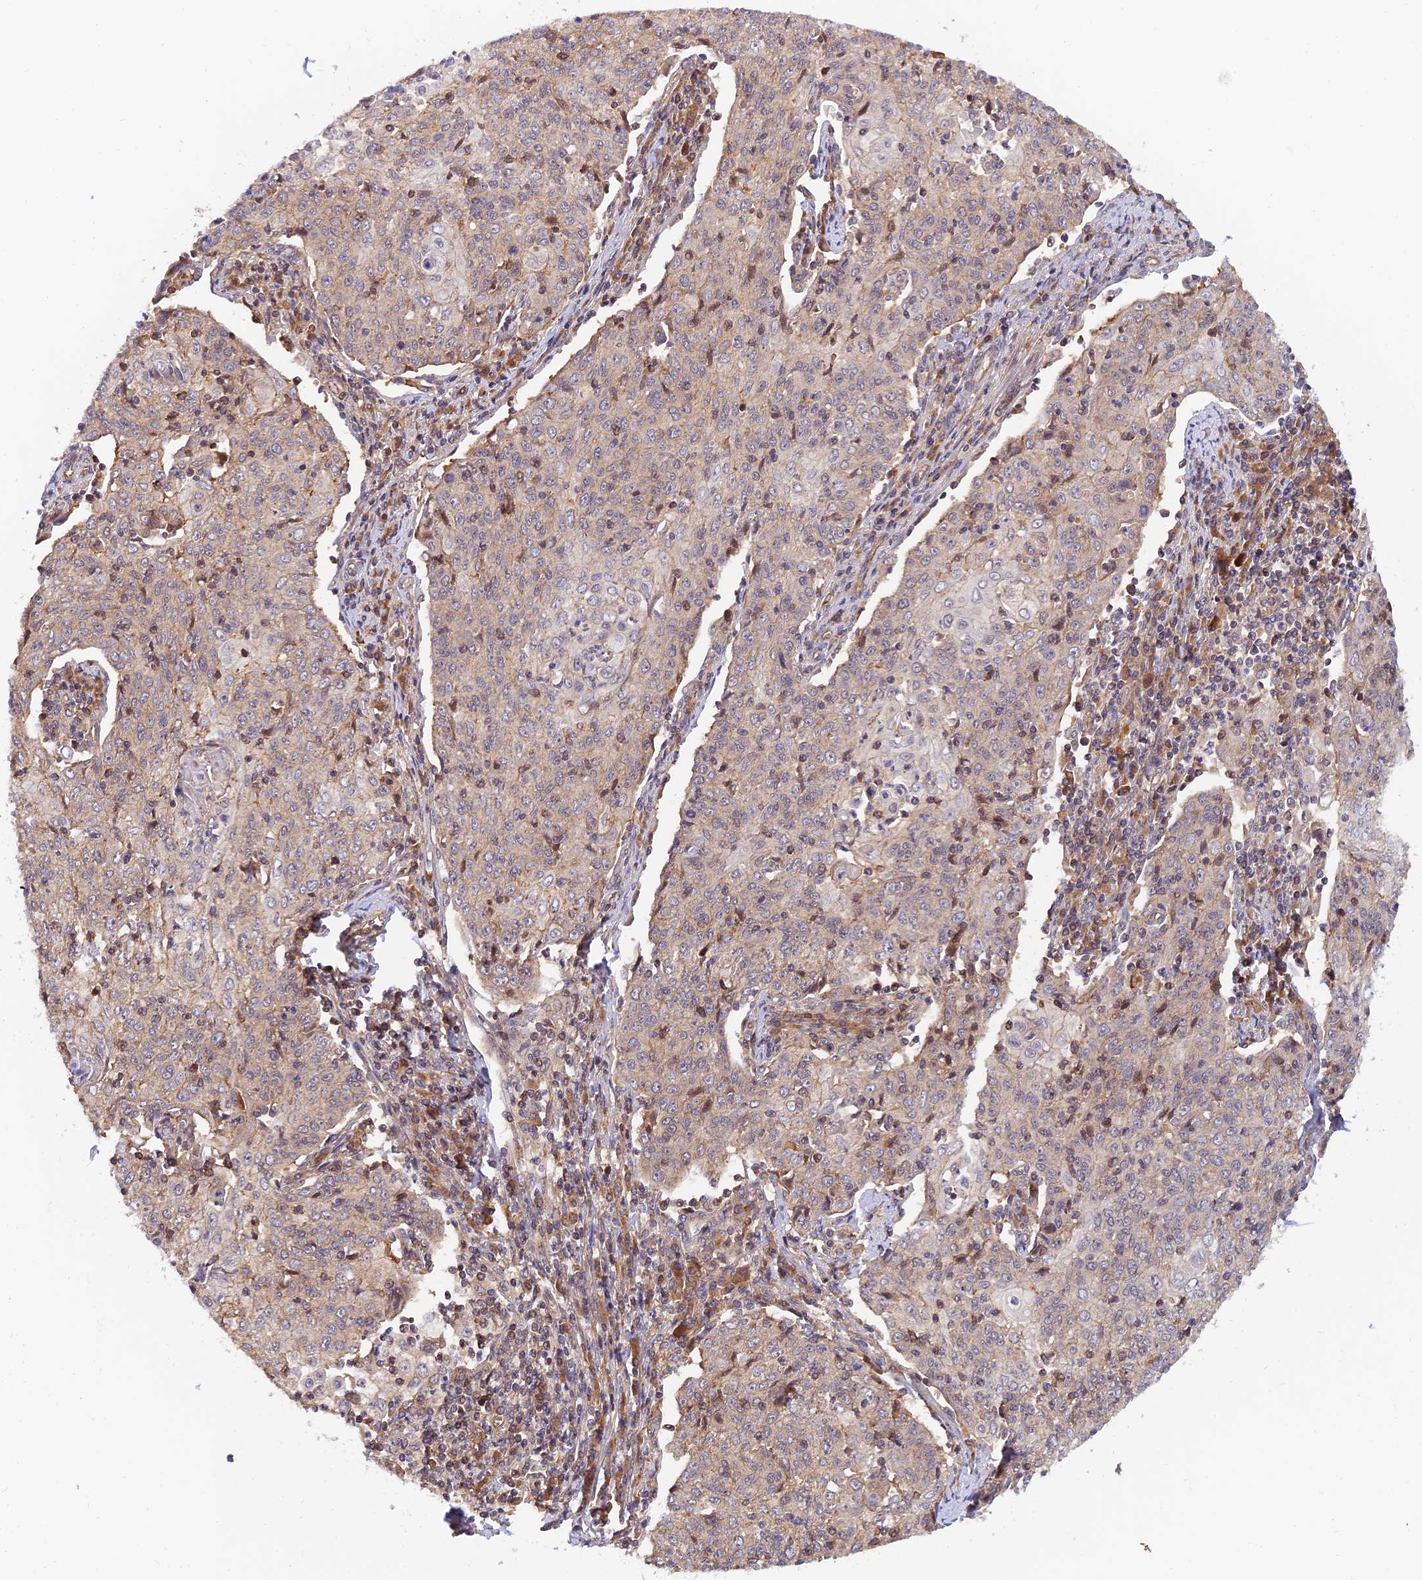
{"staining": {"intensity": "weak", "quantity": "25%-75%", "location": "cytoplasmic/membranous"}, "tissue": "cervical cancer", "cell_type": "Tumor cells", "image_type": "cancer", "snomed": [{"axis": "morphology", "description": "Squamous cell carcinoma, NOS"}, {"axis": "topography", "description": "Cervix"}], "caption": "This micrograph reveals cervical squamous cell carcinoma stained with immunohistochemistry to label a protein in brown. The cytoplasmic/membranous of tumor cells show weak positivity for the protein. Nuclei are counter-stained blue.", "gene": "WDR41", "patient": {"sex": "female", "age": 48}}